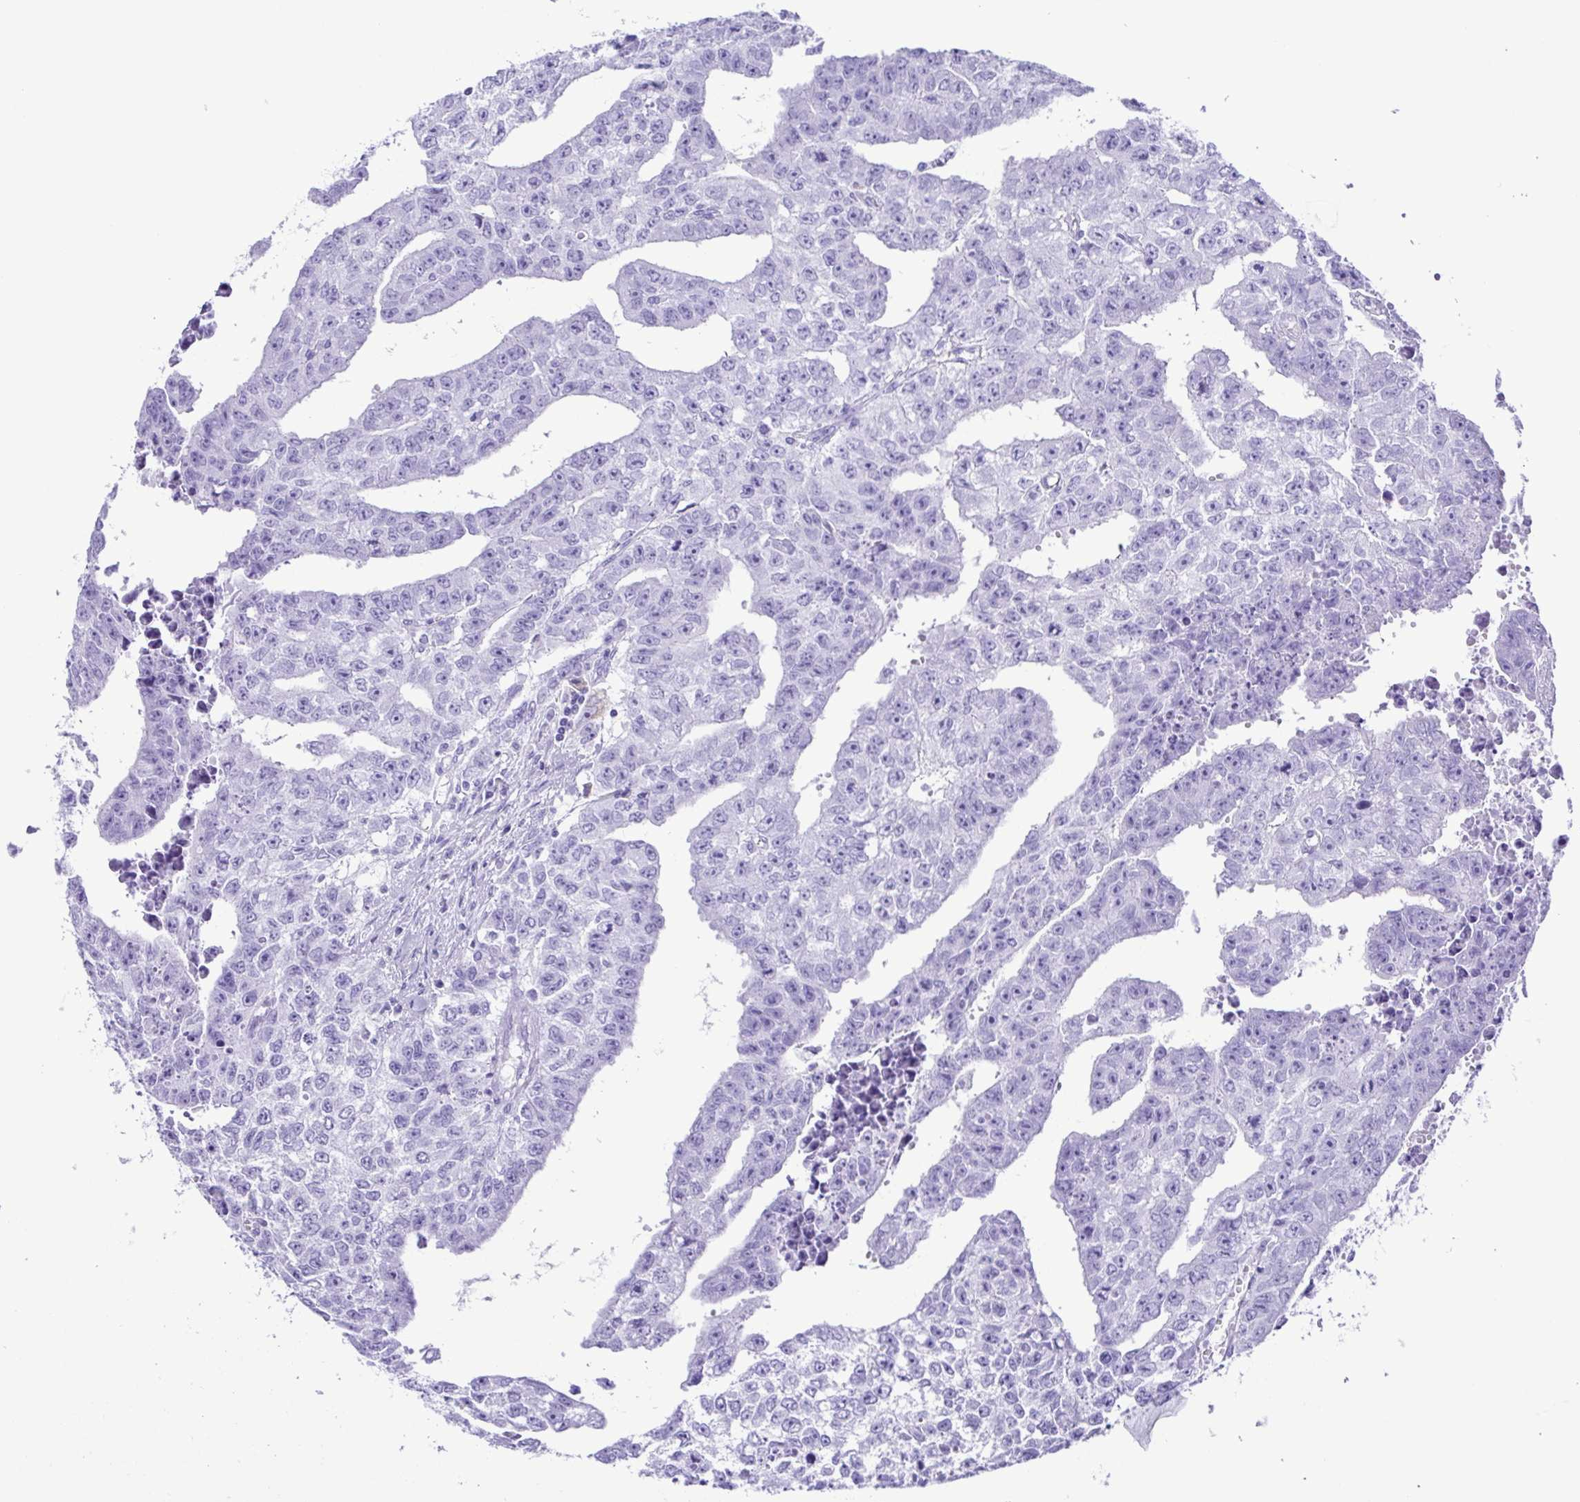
{"staining": {"intensity": "negative", "quantity": "none", "location": "none"}, "tissue": "testis cancer", "cell_type": "Tumor cells", "image_type": "cancer", "snomed": [{"axis": "morphology", "description": "Carcinoma, Embryonal, NOS"}, {"axis": "morphology", "description": "Teratoma, malignant, NOS"}, {"axis": "topography", "description": "Testis"}], "caption": "The IHC histopathology image has no significant expression in tumor cells of testis embryonal carcinoma tissue. Brightfield microscopy of immunohistochemistry stained with DAB (brown) and hematoxylin (blue), captured at high magnification.", "gene": "ERP27", "patient": {"sex": "male", "age": 24}}